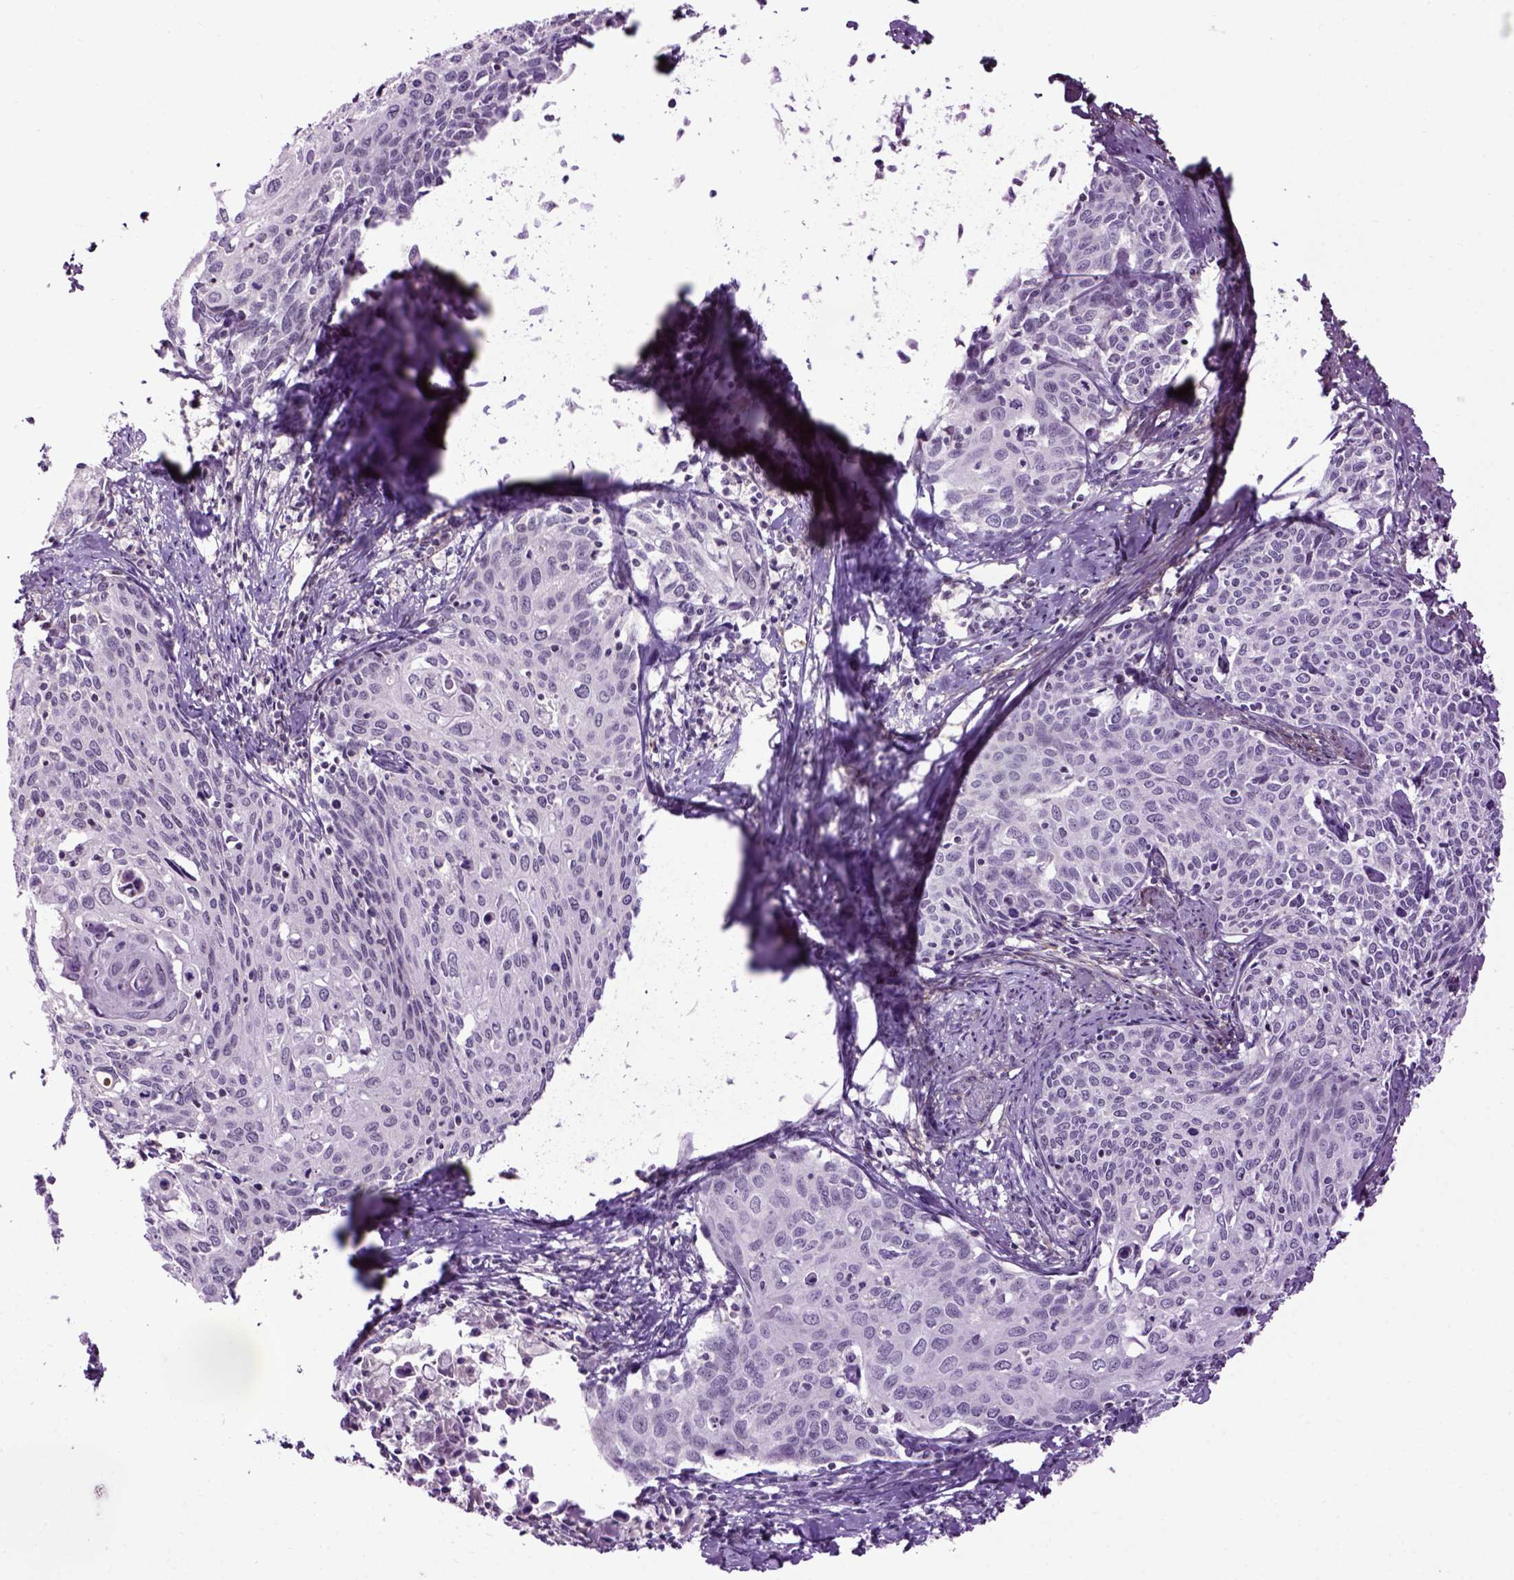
{"staining": {"intensity": "negative", "quantity": "none", "location": "none"}, "tissue": "cervical cancer", "cell_type": "Tumor cells", "image_type": "cancer", "snomed": [{"axis": "morphology", "description": "Squamous cell carcinoma, NOS"}, {"axis": "topography", "description": "Cervix"}], "caption": "This is an immunohistochemistry (IHC) image of cervical cancer. There is no expression in tumor cells.", "gene": "EMILIN3", "patient": {"sex": "female", "age": 62}}